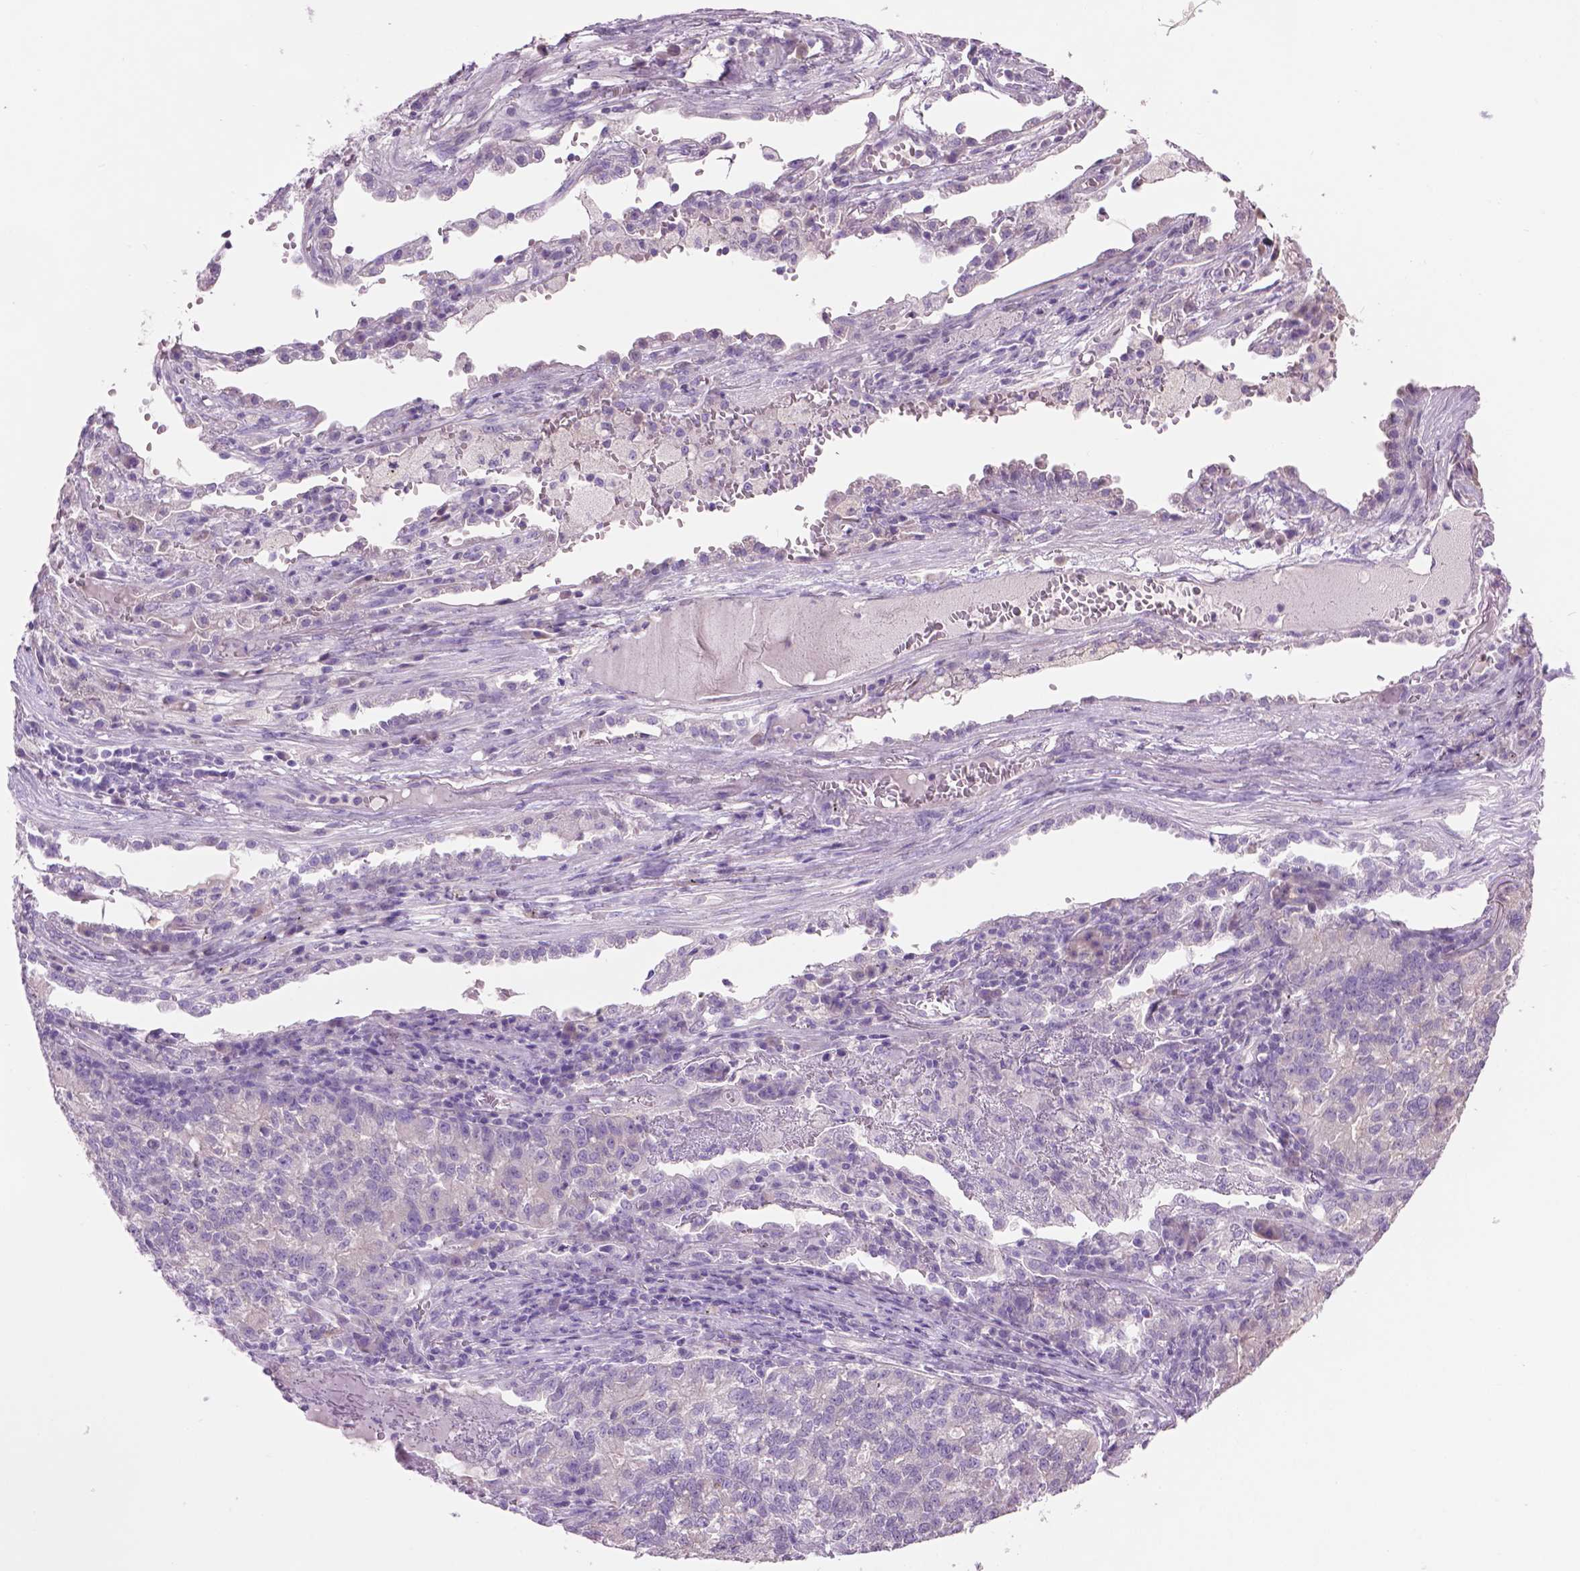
{"staining": {"intensity": "negative", "quantity": "none", "location": "none"}, "tissue": "lung cancer", "cell_type": "Tumor cells", "image_type": "cancer", "snomed": [{"axis": "morphology", "description": "Adenocarcinoma, NOS"}, {"axis": "topography", "description": "Lung"}], "caption": "A histopathology image of lung adenocarcinoma stained for a protein exhibits no brown staining in tumor cells.", "gene": "CRYBA4", "patient": {"sex": "male", "age": 57}}